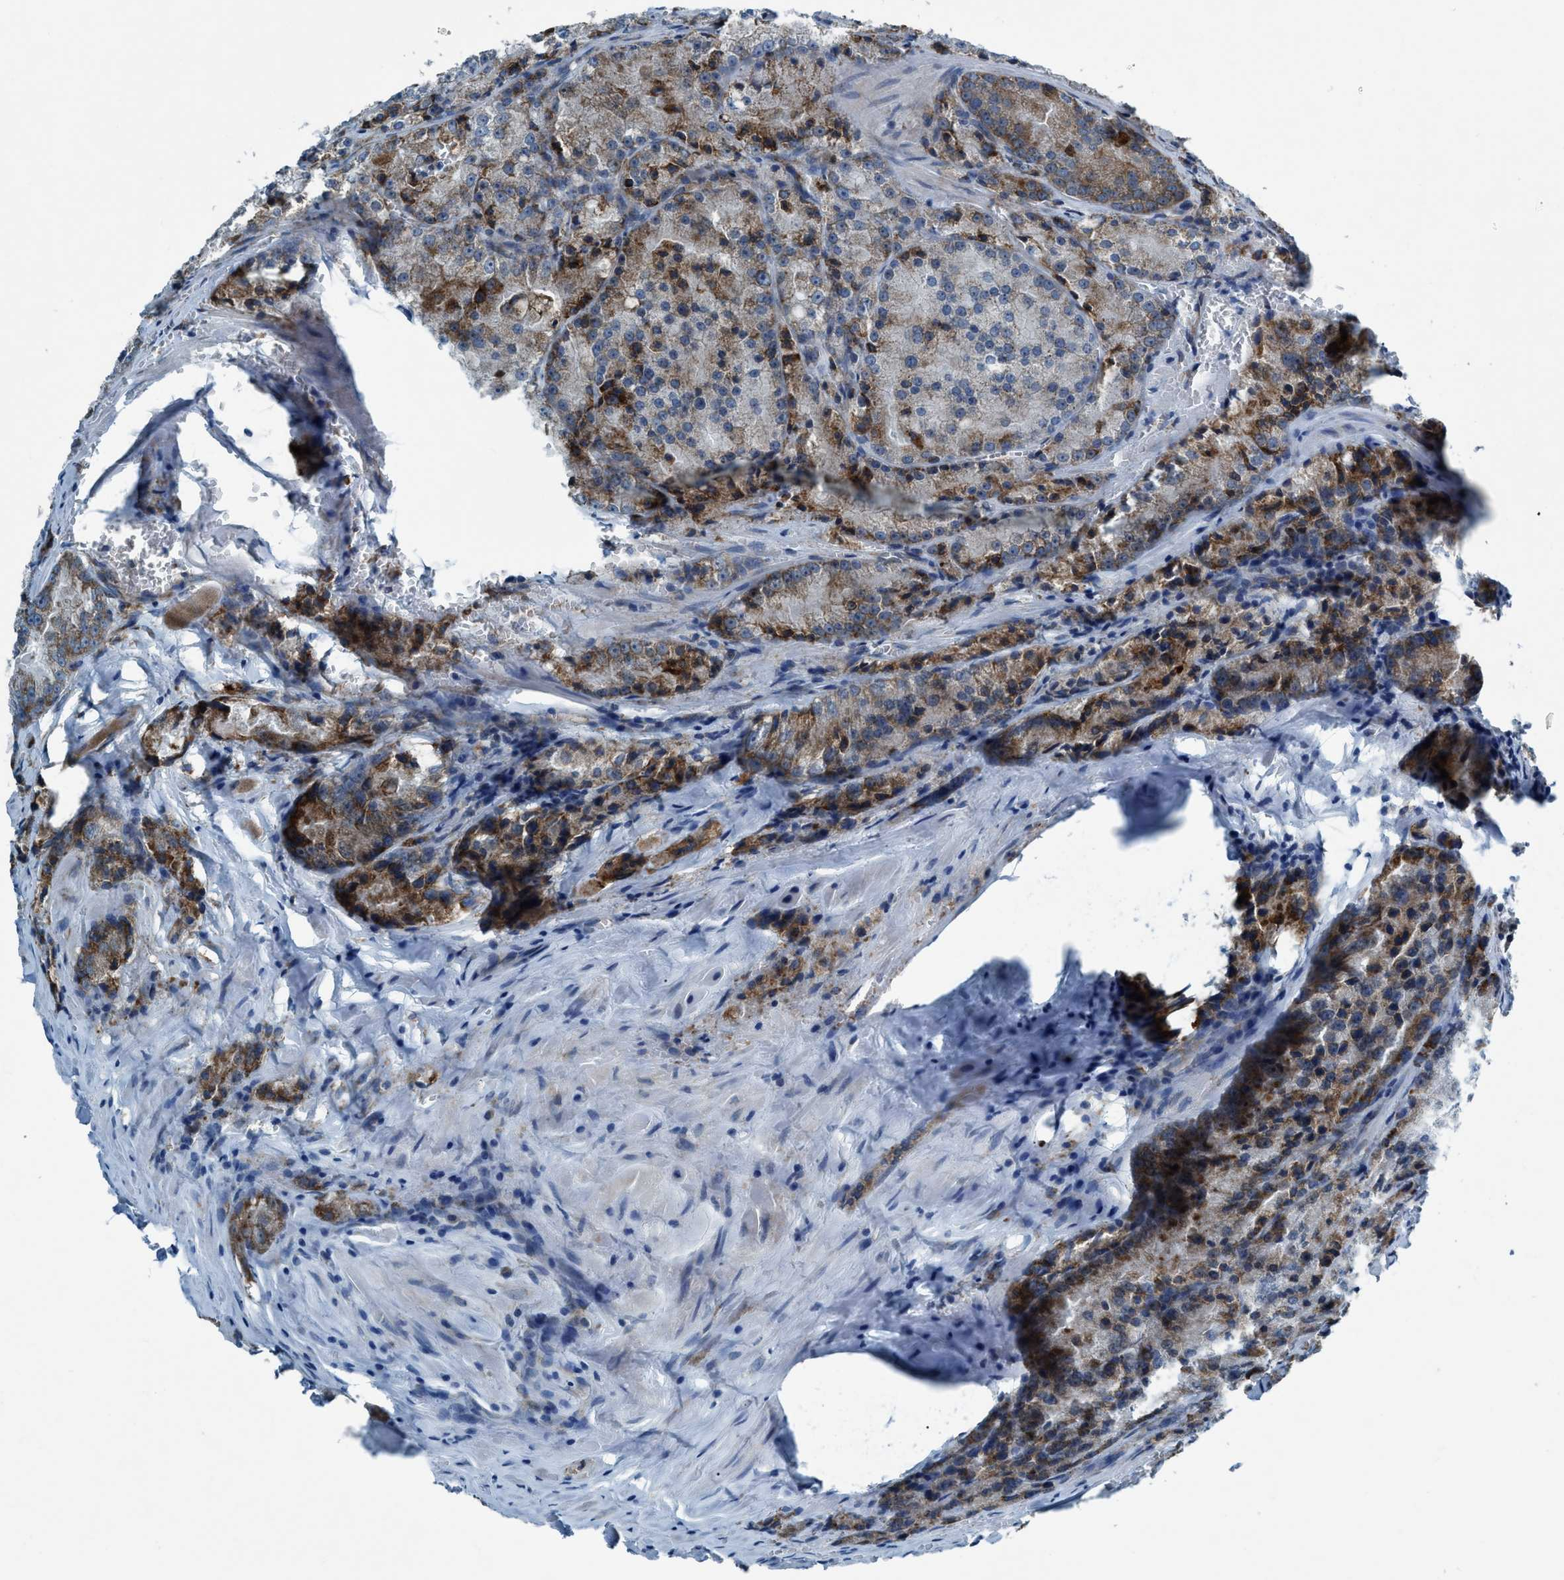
{"staining": {"intensity": "moderate", "quantity": "25%-75%", "location": "cytoplasmic/membranous"}, "tissue": "prostate cancer", "cell_type": "Tumor cells", "image_type": "cancer", "snomed": [{"axis": "morphology", "description": "Adenocarcinoma, Low grade"}, {"axis": "topography", "description": "Prostate"}], "caption": "Immunohistochemistry photomicrograph of human prostate cancer stained for a protein (brown), which displays medium levels of moderate cytoplasmic/membranous staining in about 25%-75% of tumor cells.", "gene": "ARMC9", "patient": {"sex": "male", "age": 64}}